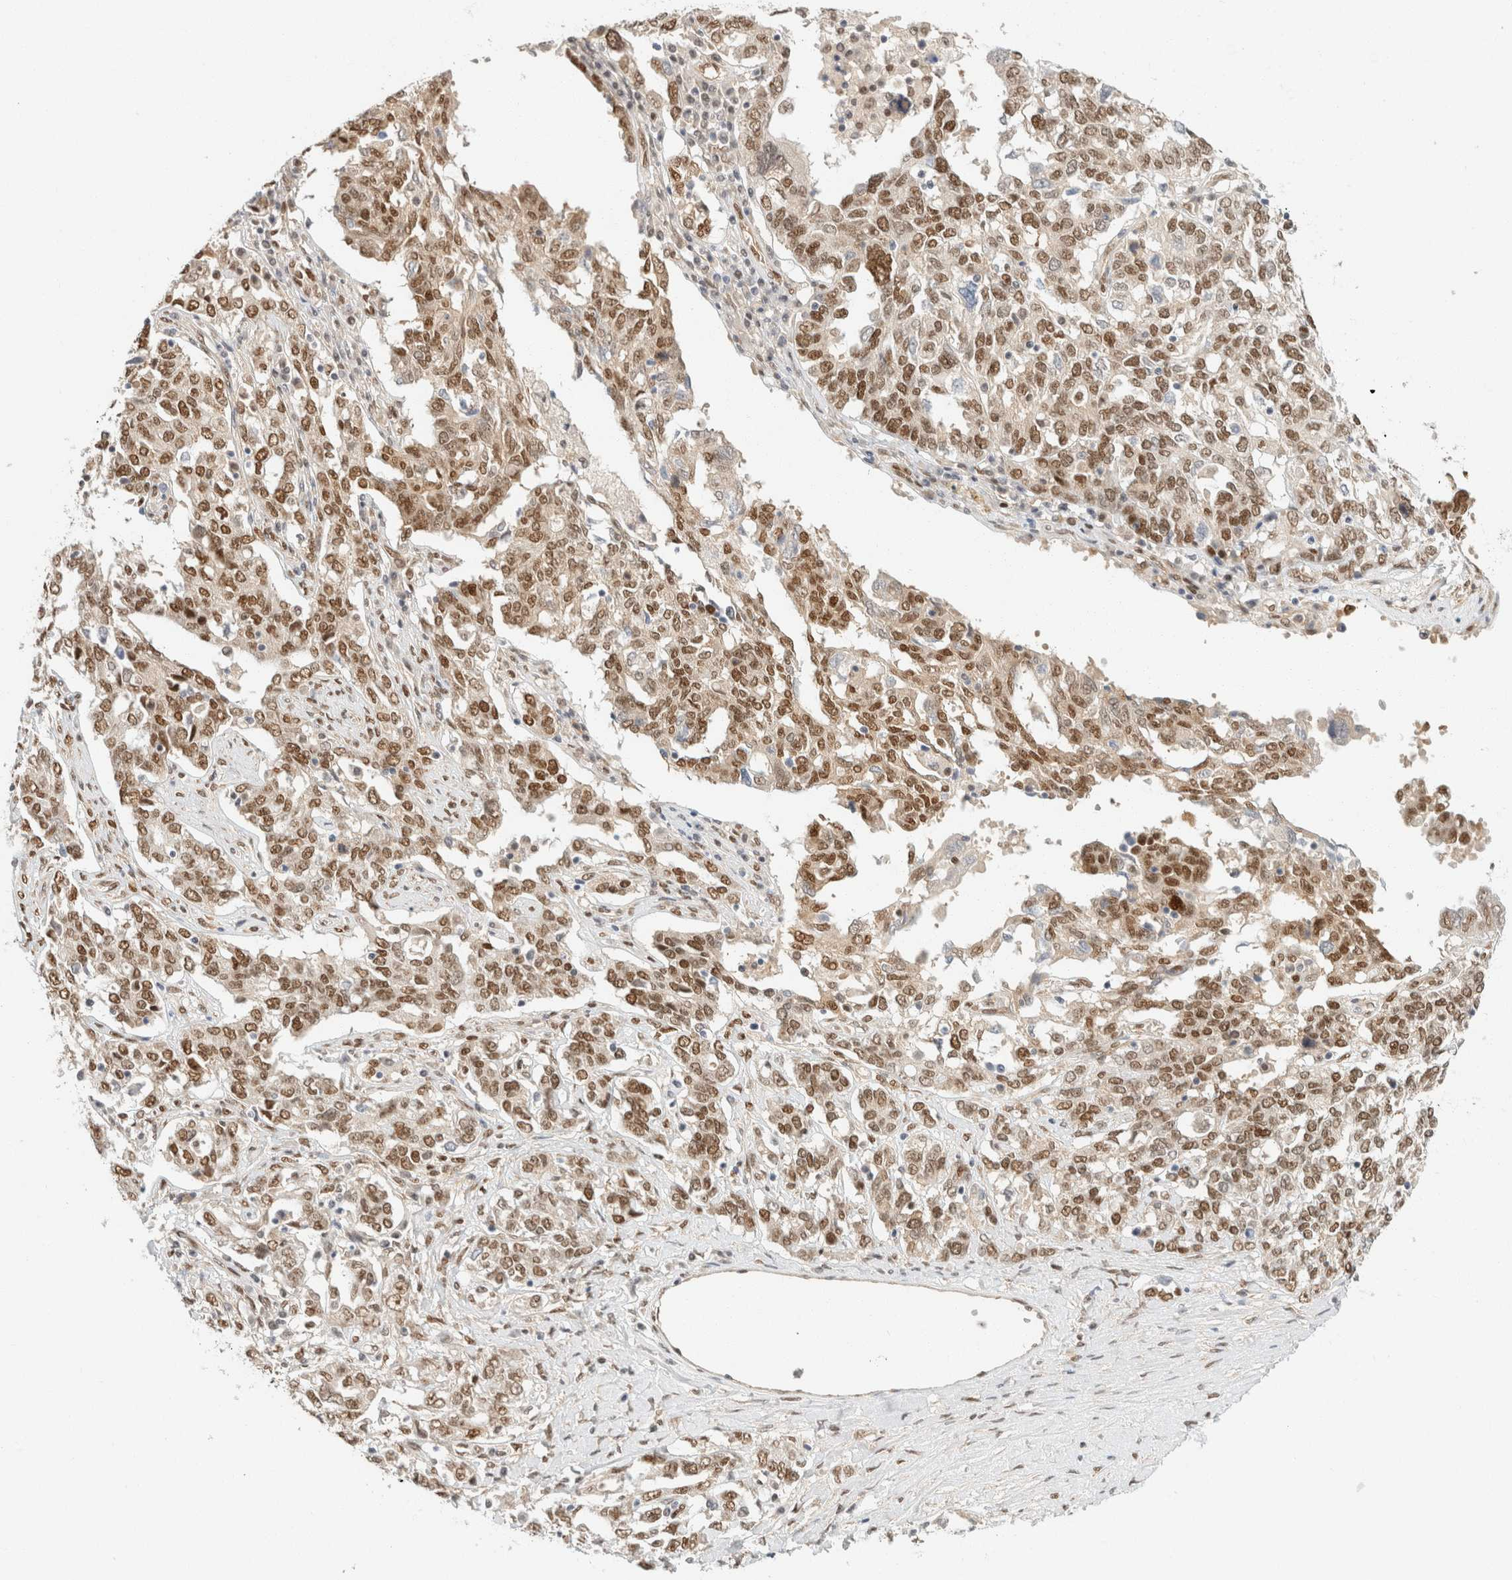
{"staining": {"intensity": "moderate", "quantity": ">75%", "location": "nuclear"}, "tissue": "ovarian cancer", "cell_type": "Tumor cells", "image_type": "cancer", "snomed": [{"axis": "morphology", "description": "Carcinoma, endometroid"}, {"axis": "topography", "description": "Ovary"}], "caption": "A photomicrograph of human ovarian cancer stained for a protein exhibits moderate nuclear brown staining in tumor cells.", "gene": "ZNF768", "patient": {"sex": "female", "age": 62}}